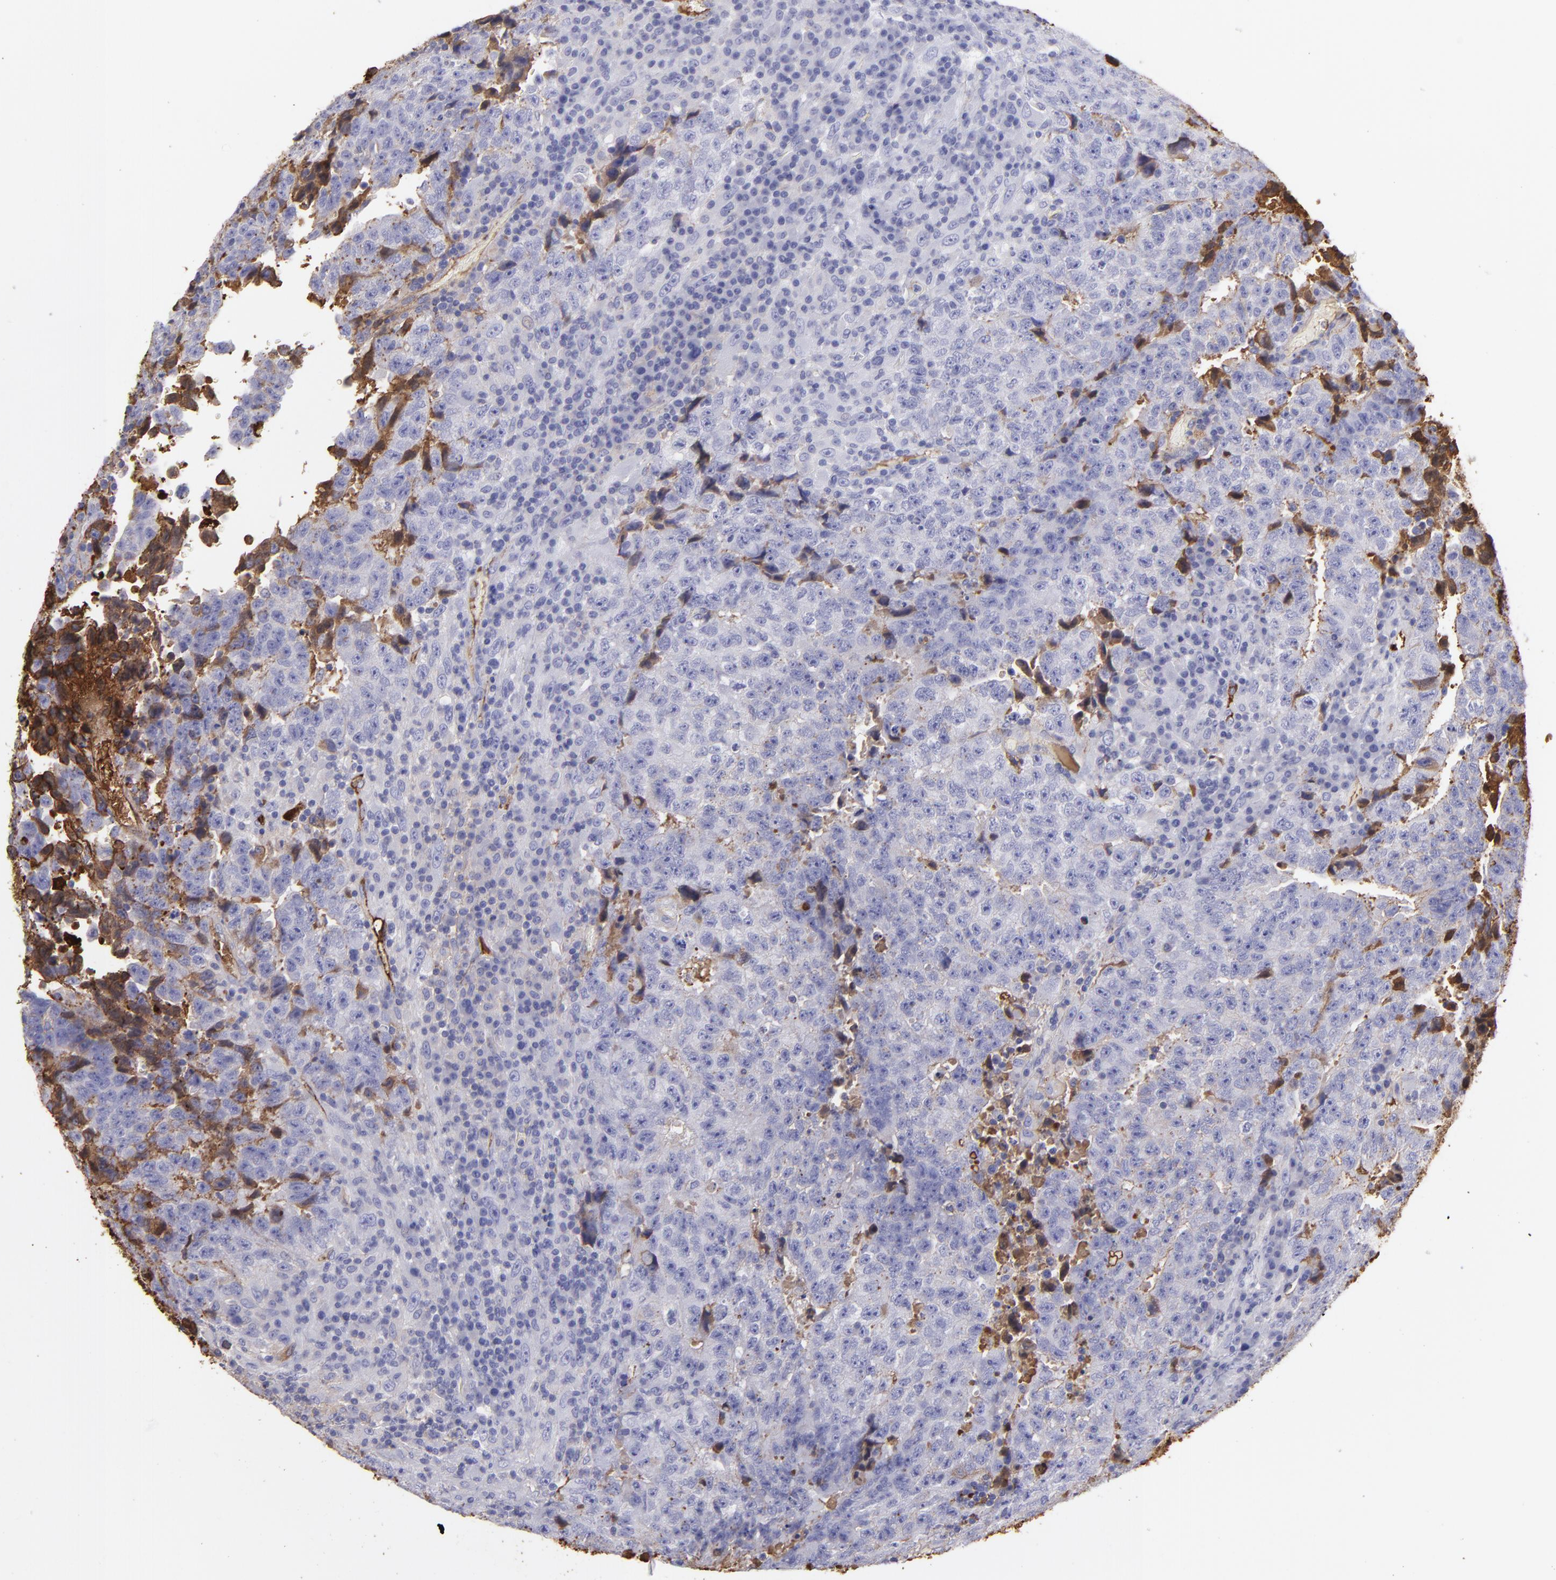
{"staining": {"intensity": "weak", "quantity": "25%-75%", "location": "cytoplasmic/membranous"}, "tissue": "testis cancer", "cell_type": "Tumor cells", "image_type": "cancer", "snomed": [{"axis": "morphology", "description": "Necrosis, NOS"}, {"axis": "morphology", "description": "Carcinoma, Embryonal, NOS"}, {"axis": "topography", "description": "Testis"}], "caption": "Protein staining of testis cancer (embryonal carcinoma) tissue exhibits weak cytoplasmic/membranous staining in approximately 25%-75% of tumor cells. The staining was performed using DAB (3,3'-diaminobenzidine), with brown indicating positive protein expression. Nuclei are stained blue with hematoxylin.", "gene": "FGB", "patient": {"sex": "male", "age": 19}}